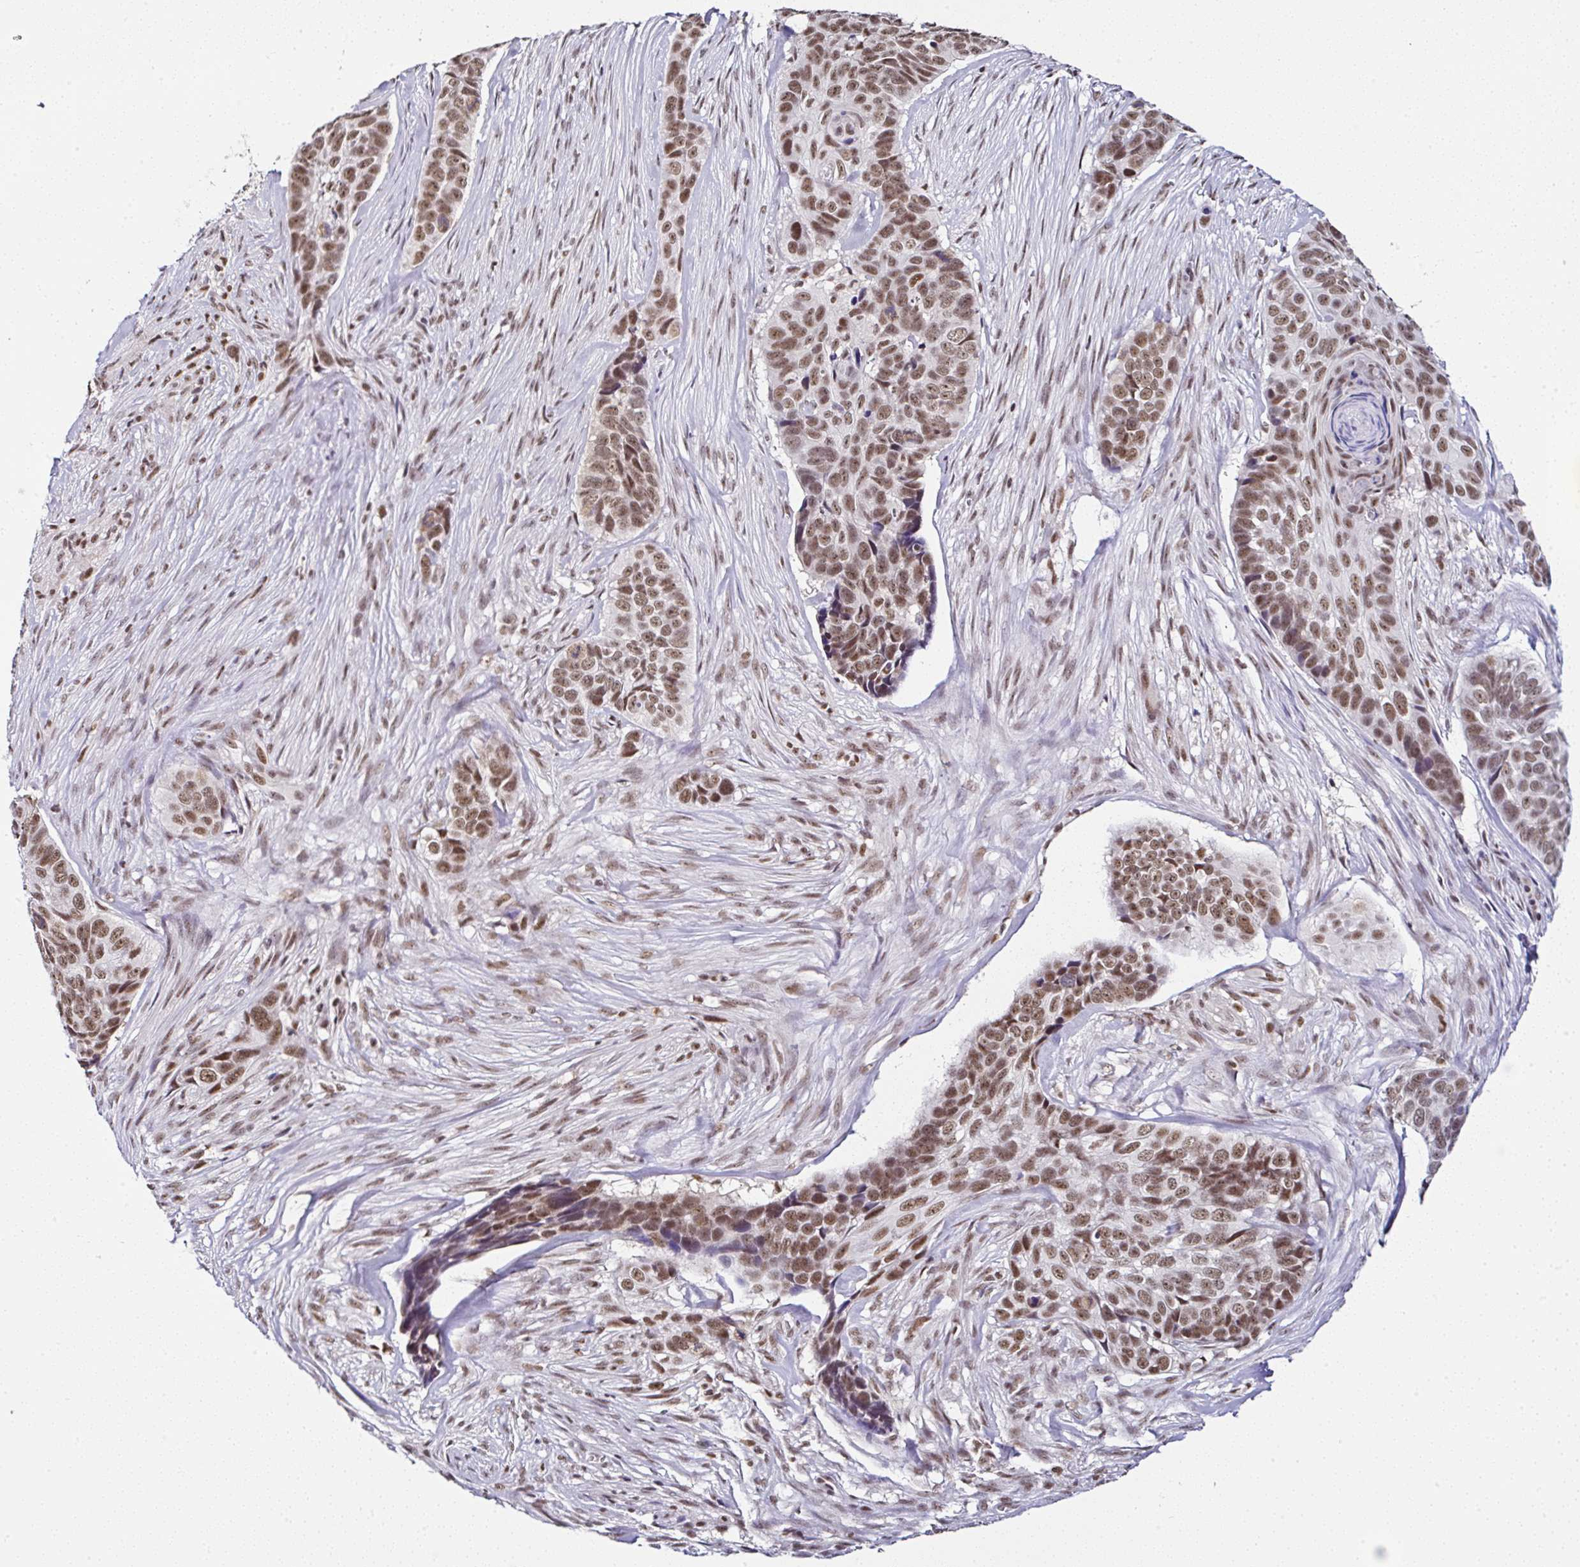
{"staining": {"intensity": "moderate", "quantity": ">75%", "location": "nuclear"}, "tissue": "skin cancer", "cell_type": "Tumor cells", "image_type": "cancer", "snomed": [{"axis": "morphology", "description": "Basal cell carcinoma"}, {"axis": "topography", "description": "Skin"}], "caption": "Human basal cell carcinoma (skin) stained for a protein (brown) exhibits moderate nuclear positive positivity in approximately >75% of tumor cells.", "gene": "PTPN2", "patient": {"sex": "female", "age": 82}}